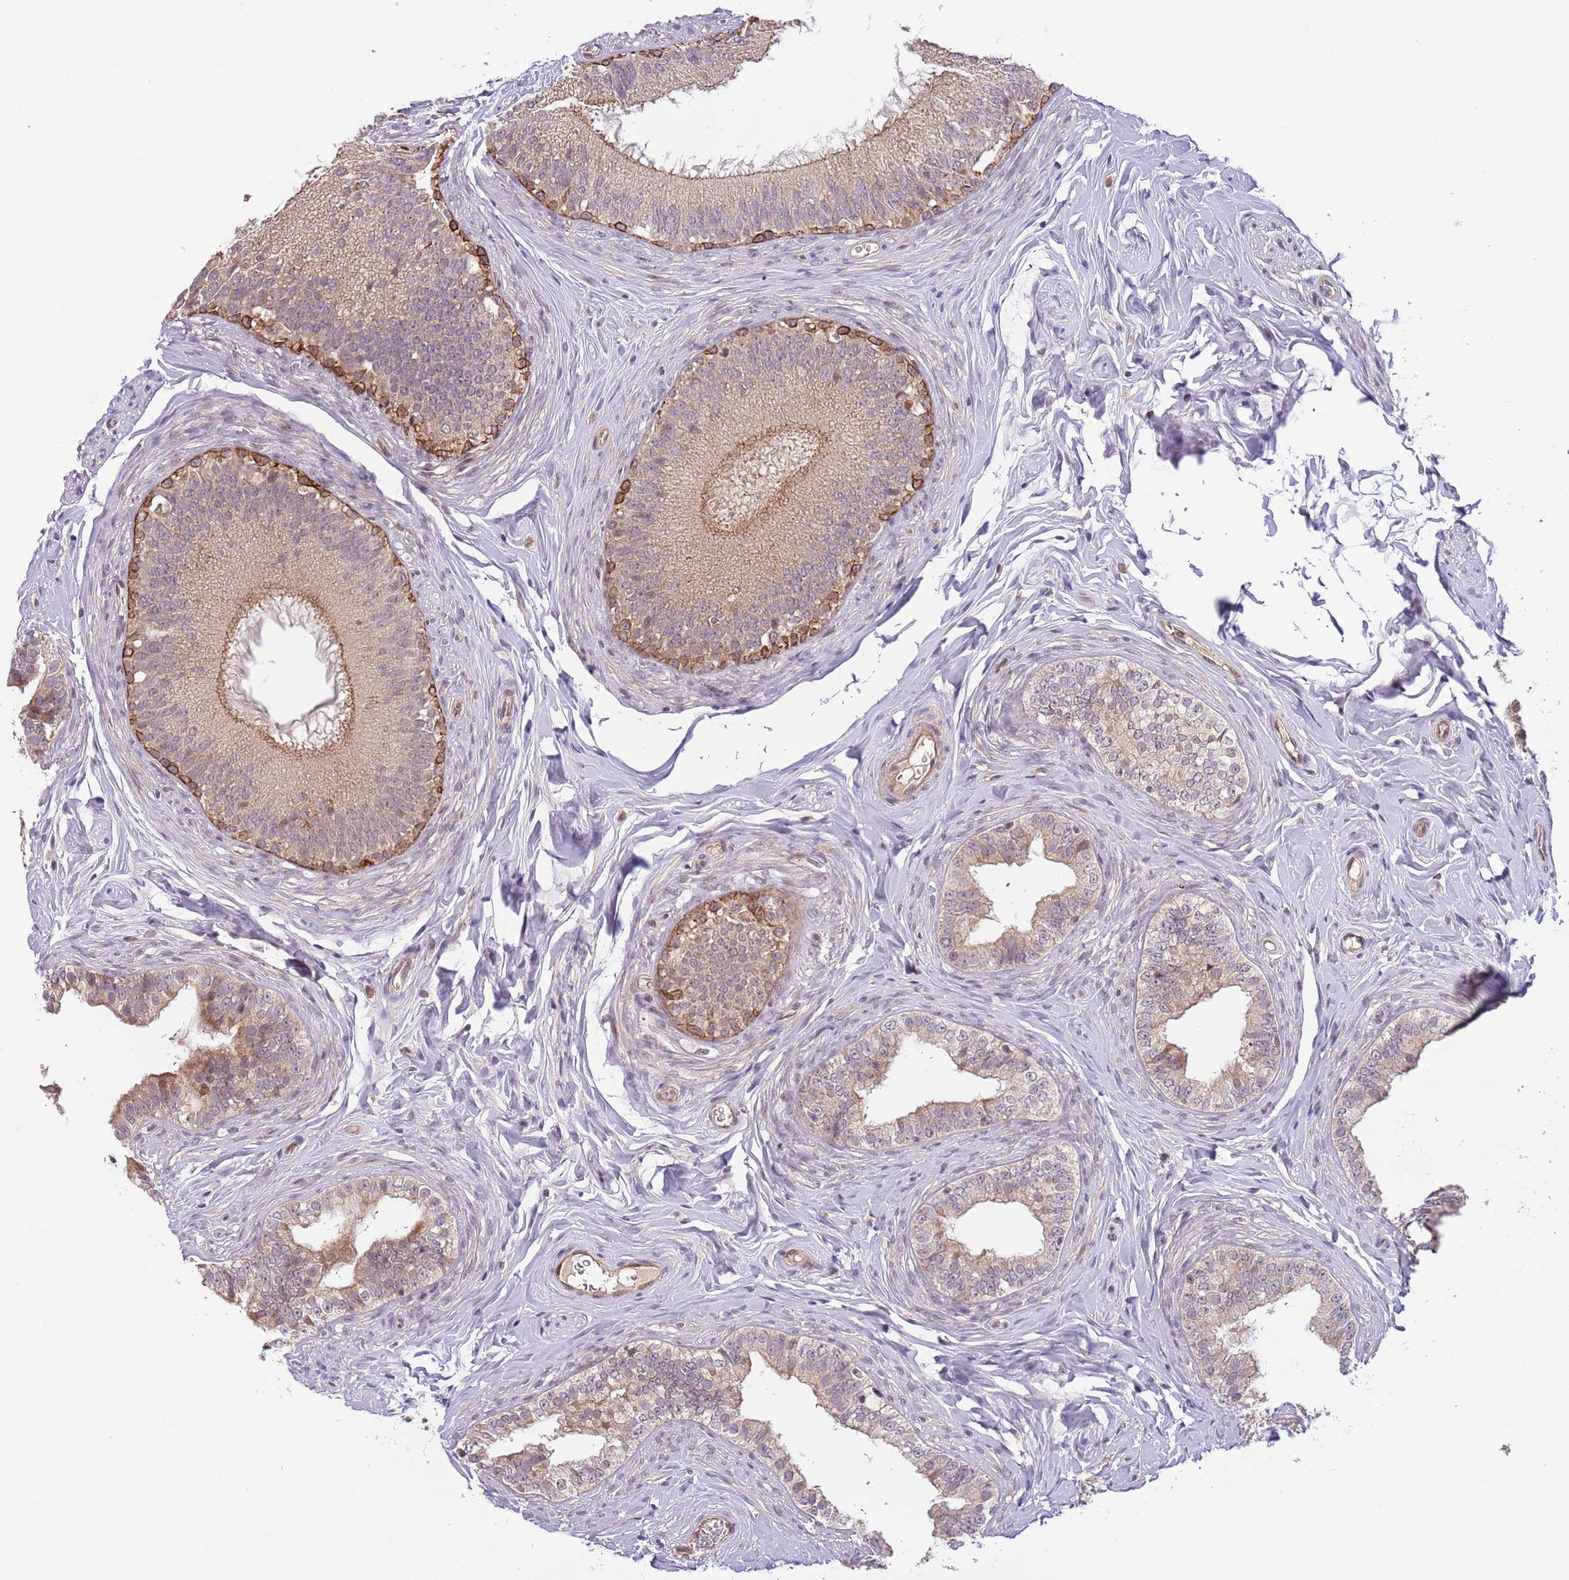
{"staining": {"intensity": "strong", "quantity": "25%-75%", "location": "cytoplasmic/membranous"}, "tissue": "epididymis", "cell_type": "Glandular cells", "image_type": "normal", "snomed": [{"axis": "morphology", "description": "Normal tissue, NOS"}, {"axis": "topography", "description": "Epididymis"}], "caption": "Human epididymis stained with a protein marker displays strong staining in glandular cells.", "gene": "PRR16", "patient": {"sex": "male", "age": 38}}